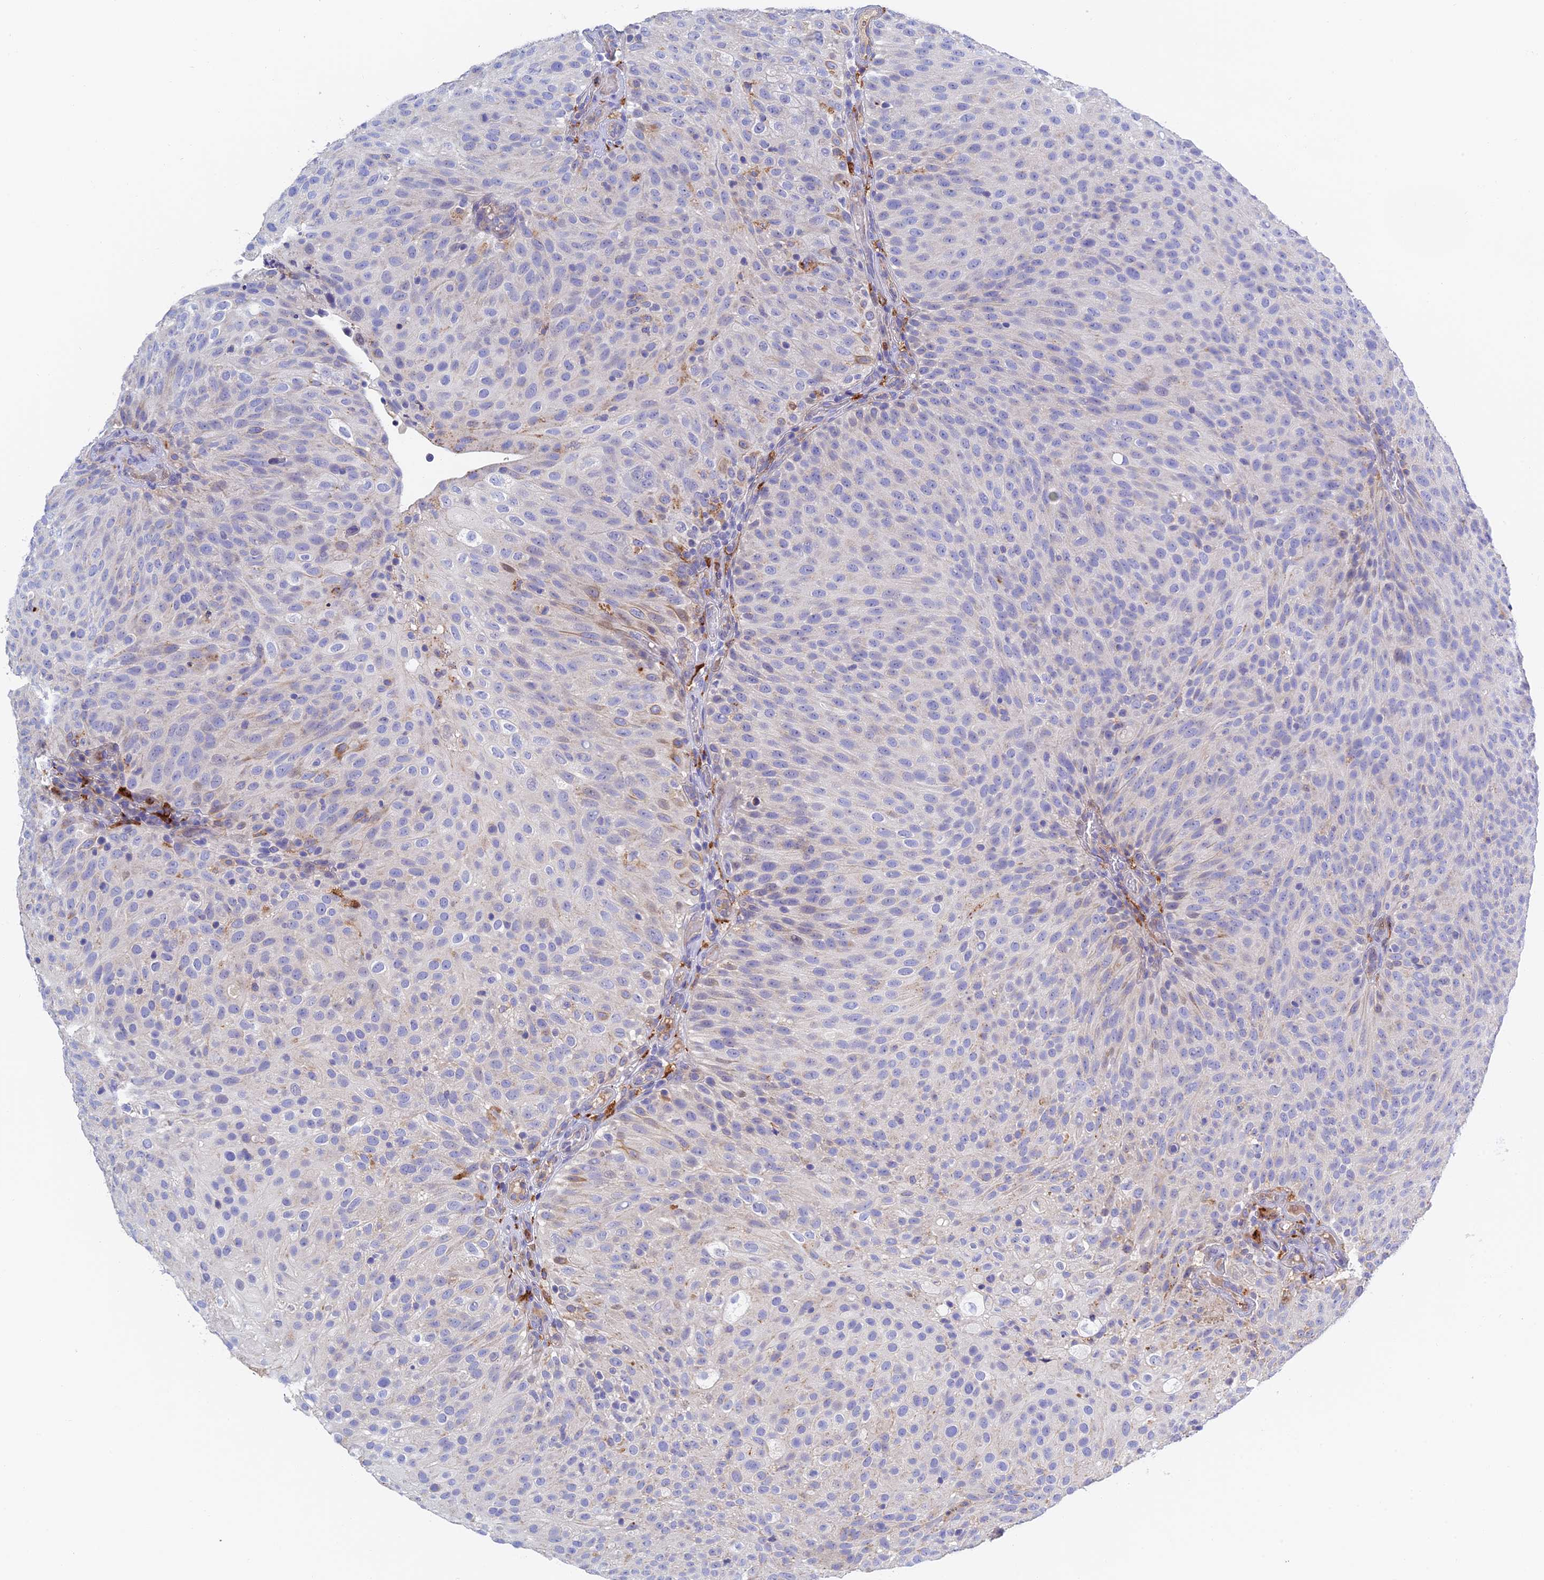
{"staining": {"intensity": "negative", "quantity": "none", "location": "none"}, "tissue": "urothelial cancer", "cell_type": "Tumor cells", "image_type": "cancer", "snomed": [{"axis": "morphology", "description": "Urothelial carcinoma, Low grade"}, {"axis": "topography", "description": "Urinary bladder"}], "caption": "Tumor cells are negative for protein expression in human low-grade urothelial carcinoma.", "gene": "RPGRIP1L", "patient": {"sex": "male", "age": 78}}